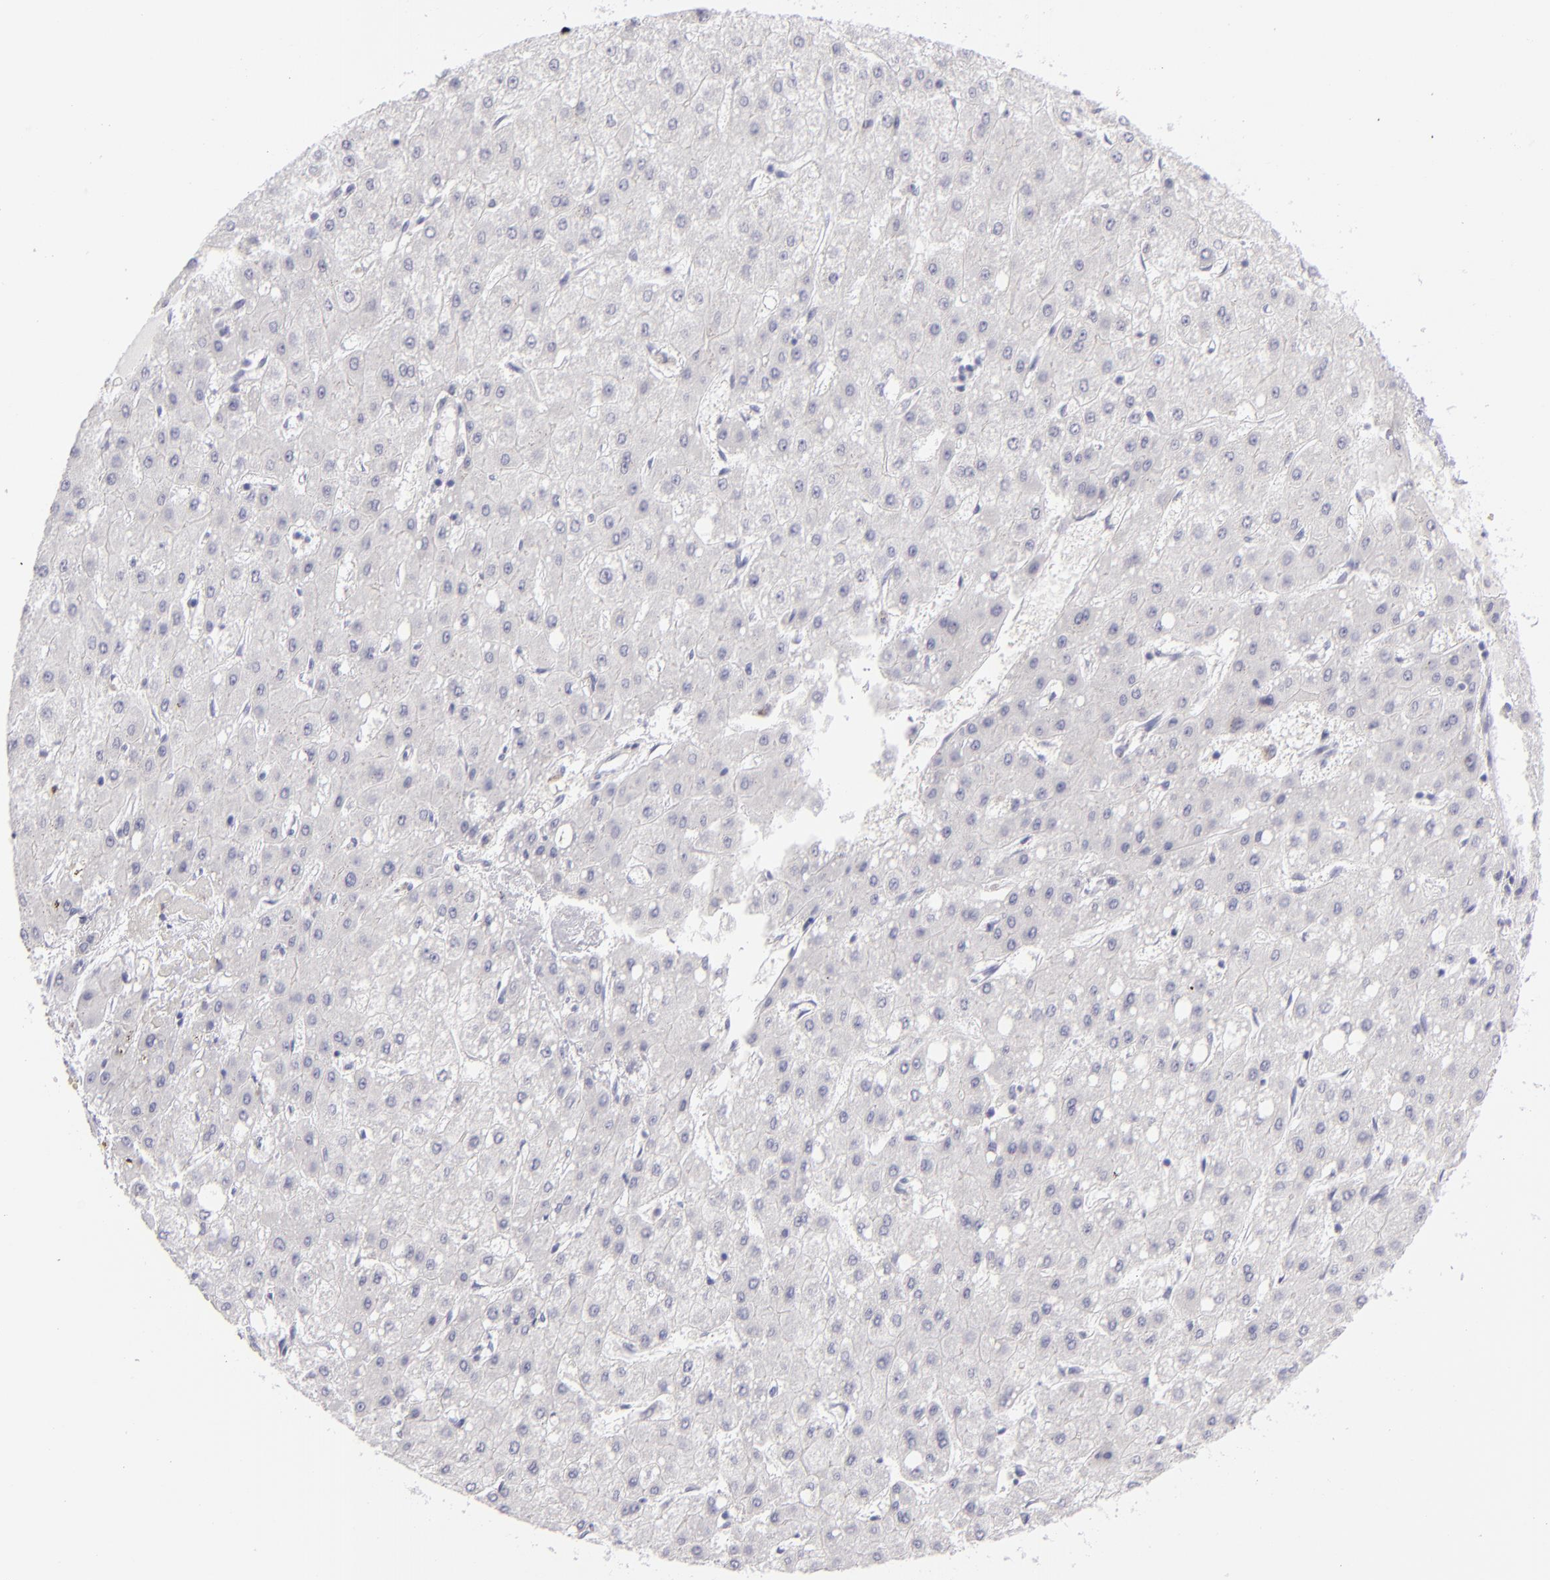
{"staining": {"intensity": "negative", "quantity": "none", "location": "none"}, "tissue": "liver cancer", "cell_type": "Tumor cells", "image_type": "cancer", "snomed": [{"axis": "morphology", "description": "Carcinoma, Hepatocellular, NOS"}, {"axis": "topography", "description": "Liver"}], "caption": "A histopathology image of liver cancer (hepatocellular carcinoma) stained for a protein demonstrates no brown staining in tumor cells.", "gene": "VIL1", "patient": {"sex": "female", "age": 52}}